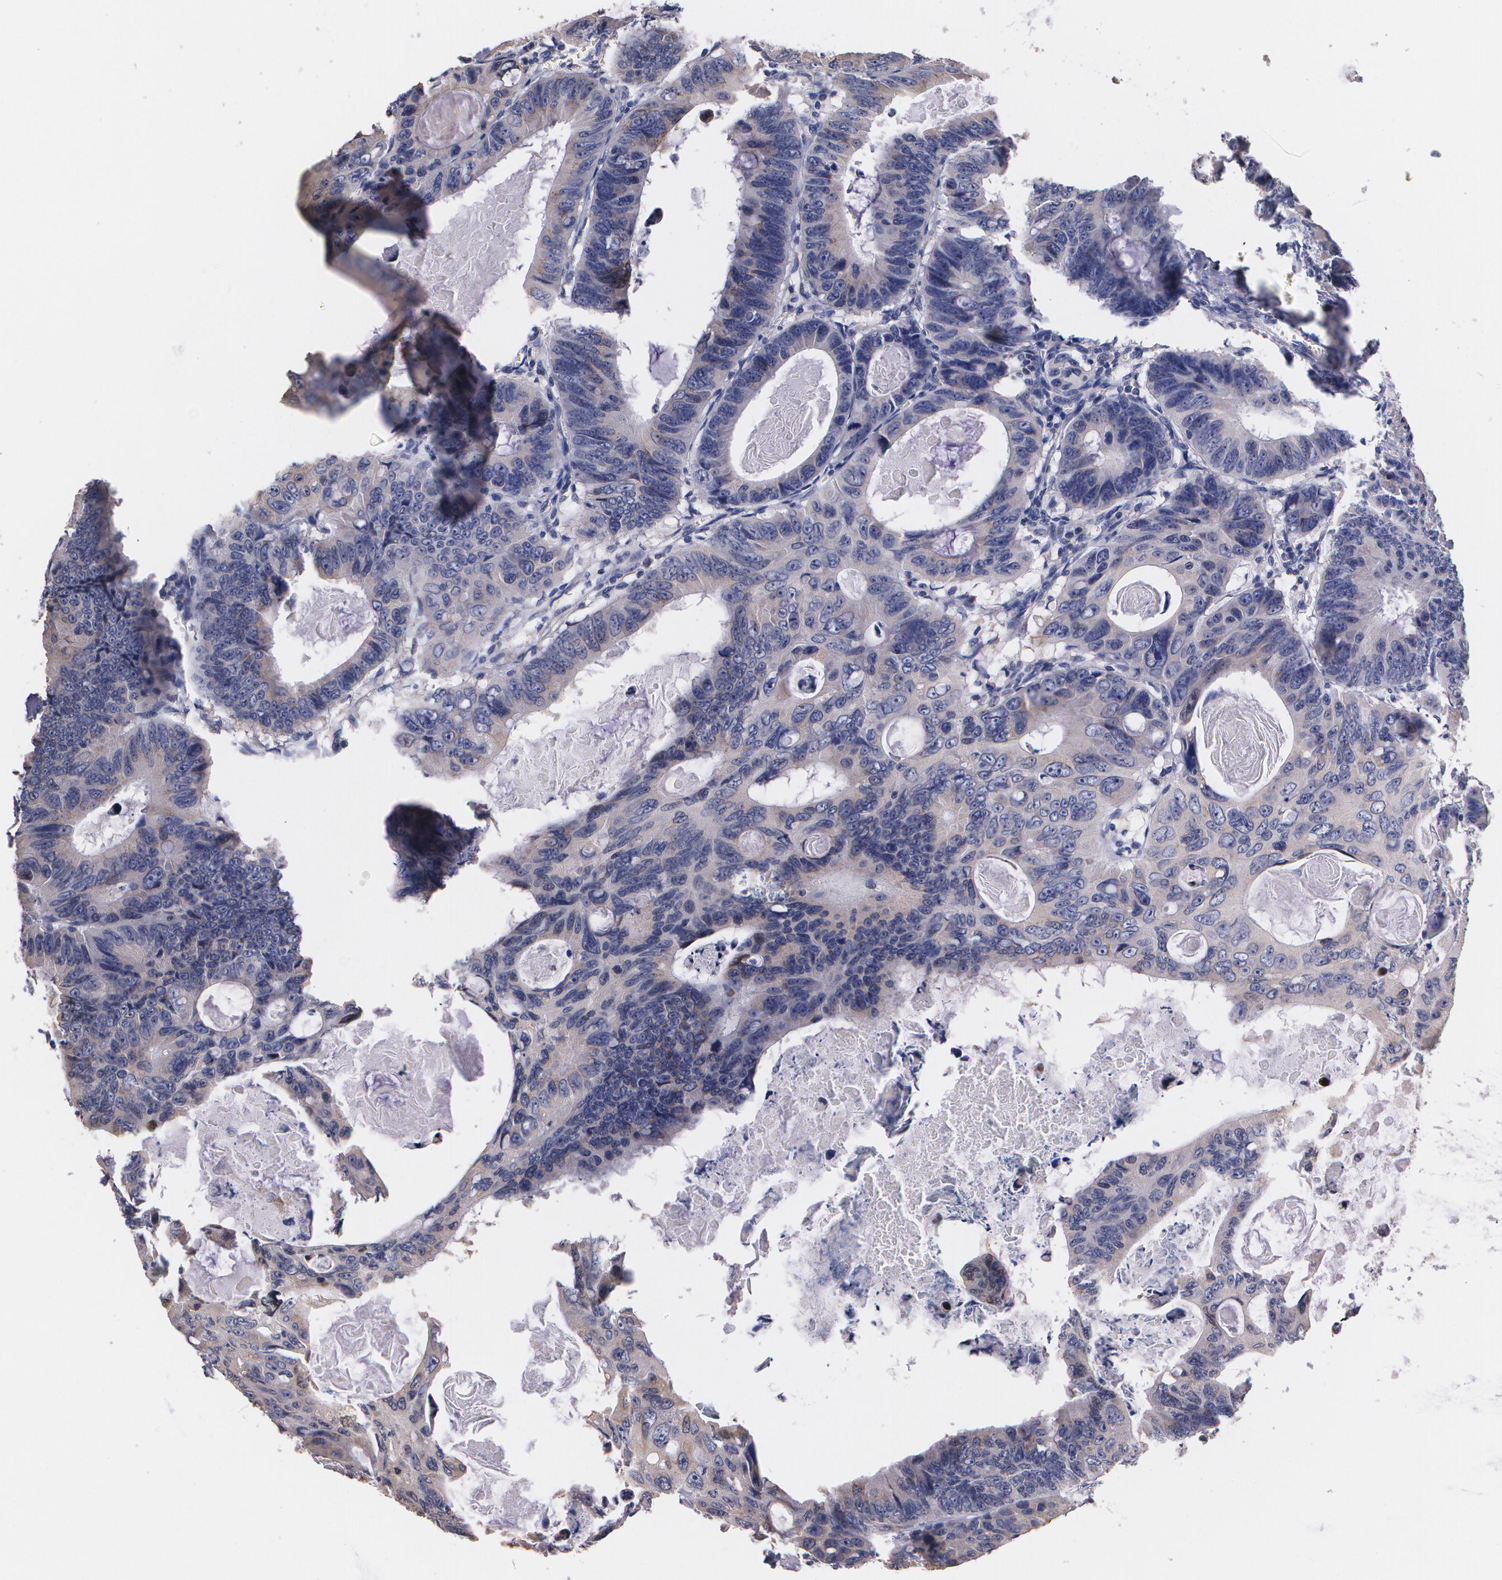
{"staining": {"intensity": "moderate", "quantity": ">75%", "location": "cytoplasmic/membranous"}, "tissue": "colorectal cancer", "cell_type": "Tumor cells", "image_type": "cancer", "snomed": [{"axis": "morphology", "description": "Adenocarcinoma, NOS"}, {"axis": "topography", "description": "Colon"}], "caption": "A brown stain highlights moderate cytoplasmic/membranous expression of a protein in human colorectal cancer (adenocarcinoma) tumor cells.", "gene": "ATF3", "patient": {"sex": "female", "age": 55}}